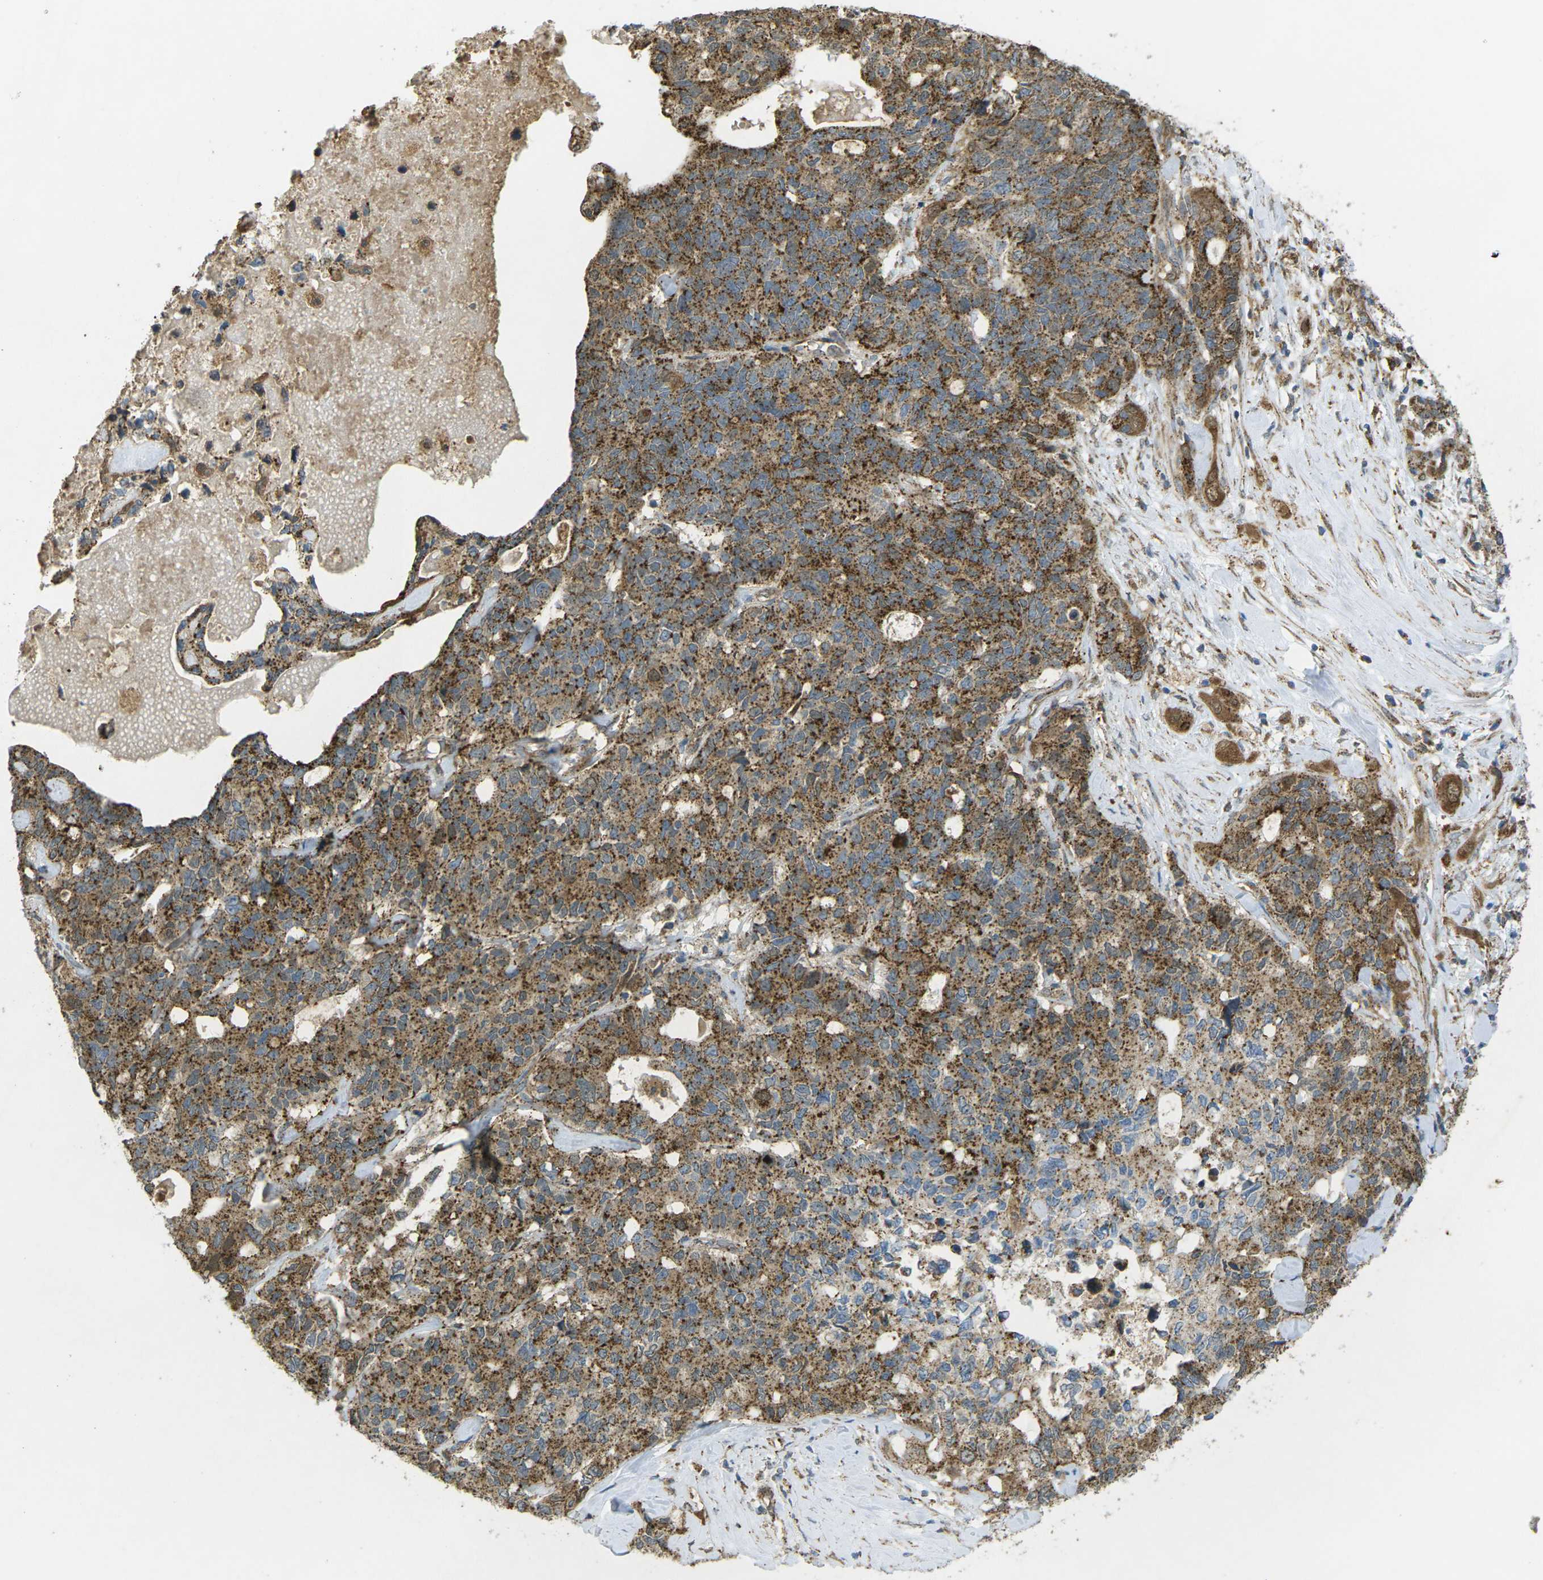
{"staining": {"intensity": "strong", "quantity": ">75%", "location": "cytoplasmic/membranous"}, "tissue": "pancreatic cancer", "cell_type": "Tumor cells", "image_type": "cancer", "snomed": [{"axis": "morphology", "description": "Adenocarcinoma, NOS"}, {"axis": "topography", "description": "Pancreas"}], "caption": "Immunohistochemical staining of pancreatic adenocarcinoma demonstrates high levels of strong cytoplasmic/membranous expression in approximately >75% of tumor cells.", "gene": "CHMP3", "patient": {"sex": "female", "age": 56}}